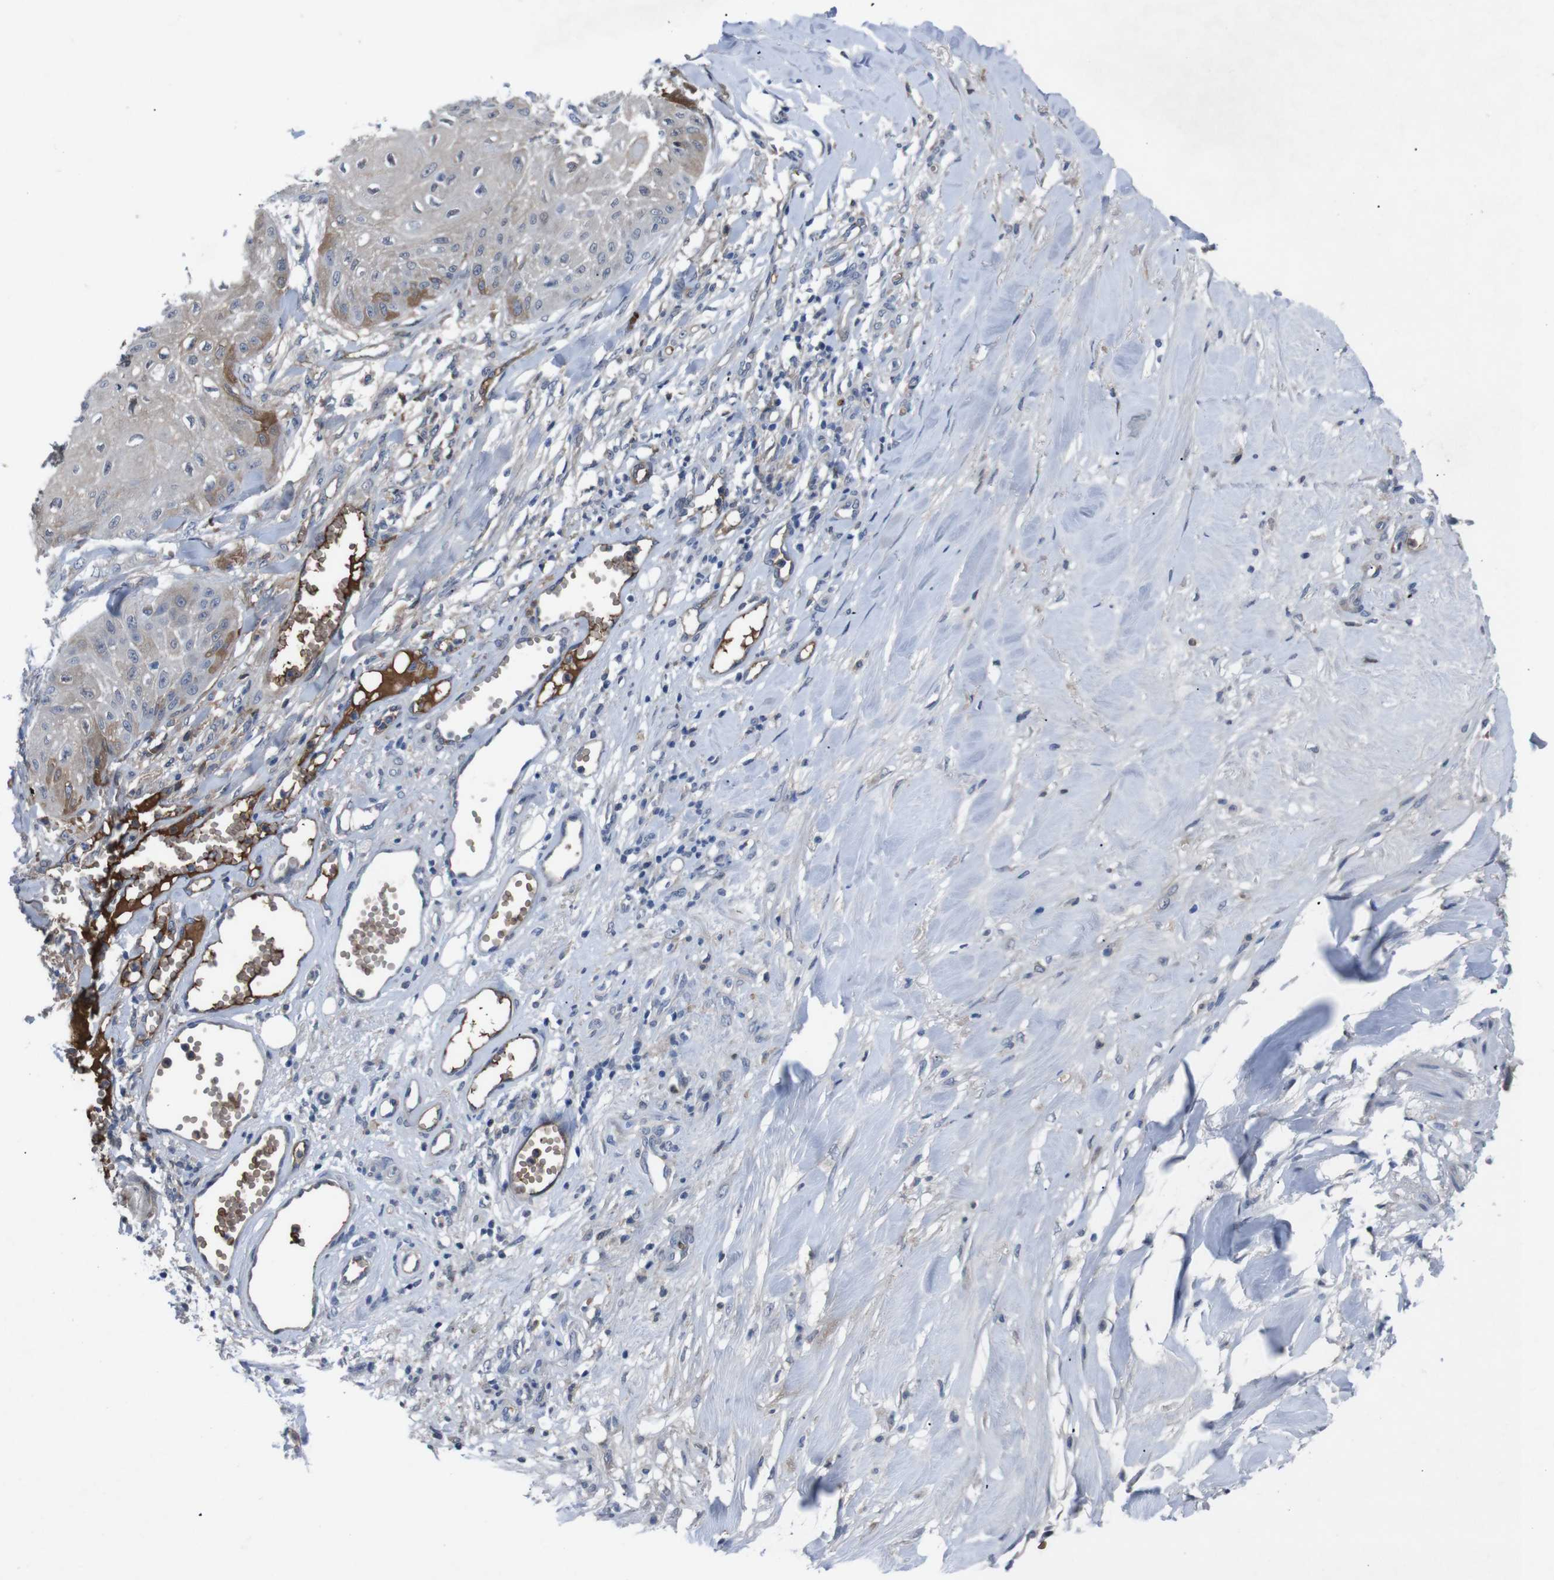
{"staining": {"intensity": "moderate", "quantity": "<25%", "location": "cytoplasmic/membranous"}, "tissue": "skin cancer", "cell_type": "Tumor cells", "image_type": "cancer", "snomed": [{"axis": "morphology", "description": "Squamous cell carcinoma, NOS"}, {"axis": "topography", "description": "Skin"}], "caption": "This is a photomicrograph of IHC staining of squamous cell carcinoma (skin), which shows moderate expression in the cytoplasmic/membranous of tumor cells.", "gene": "SPTB", "patient": {"sex": "male", "age": 74}}